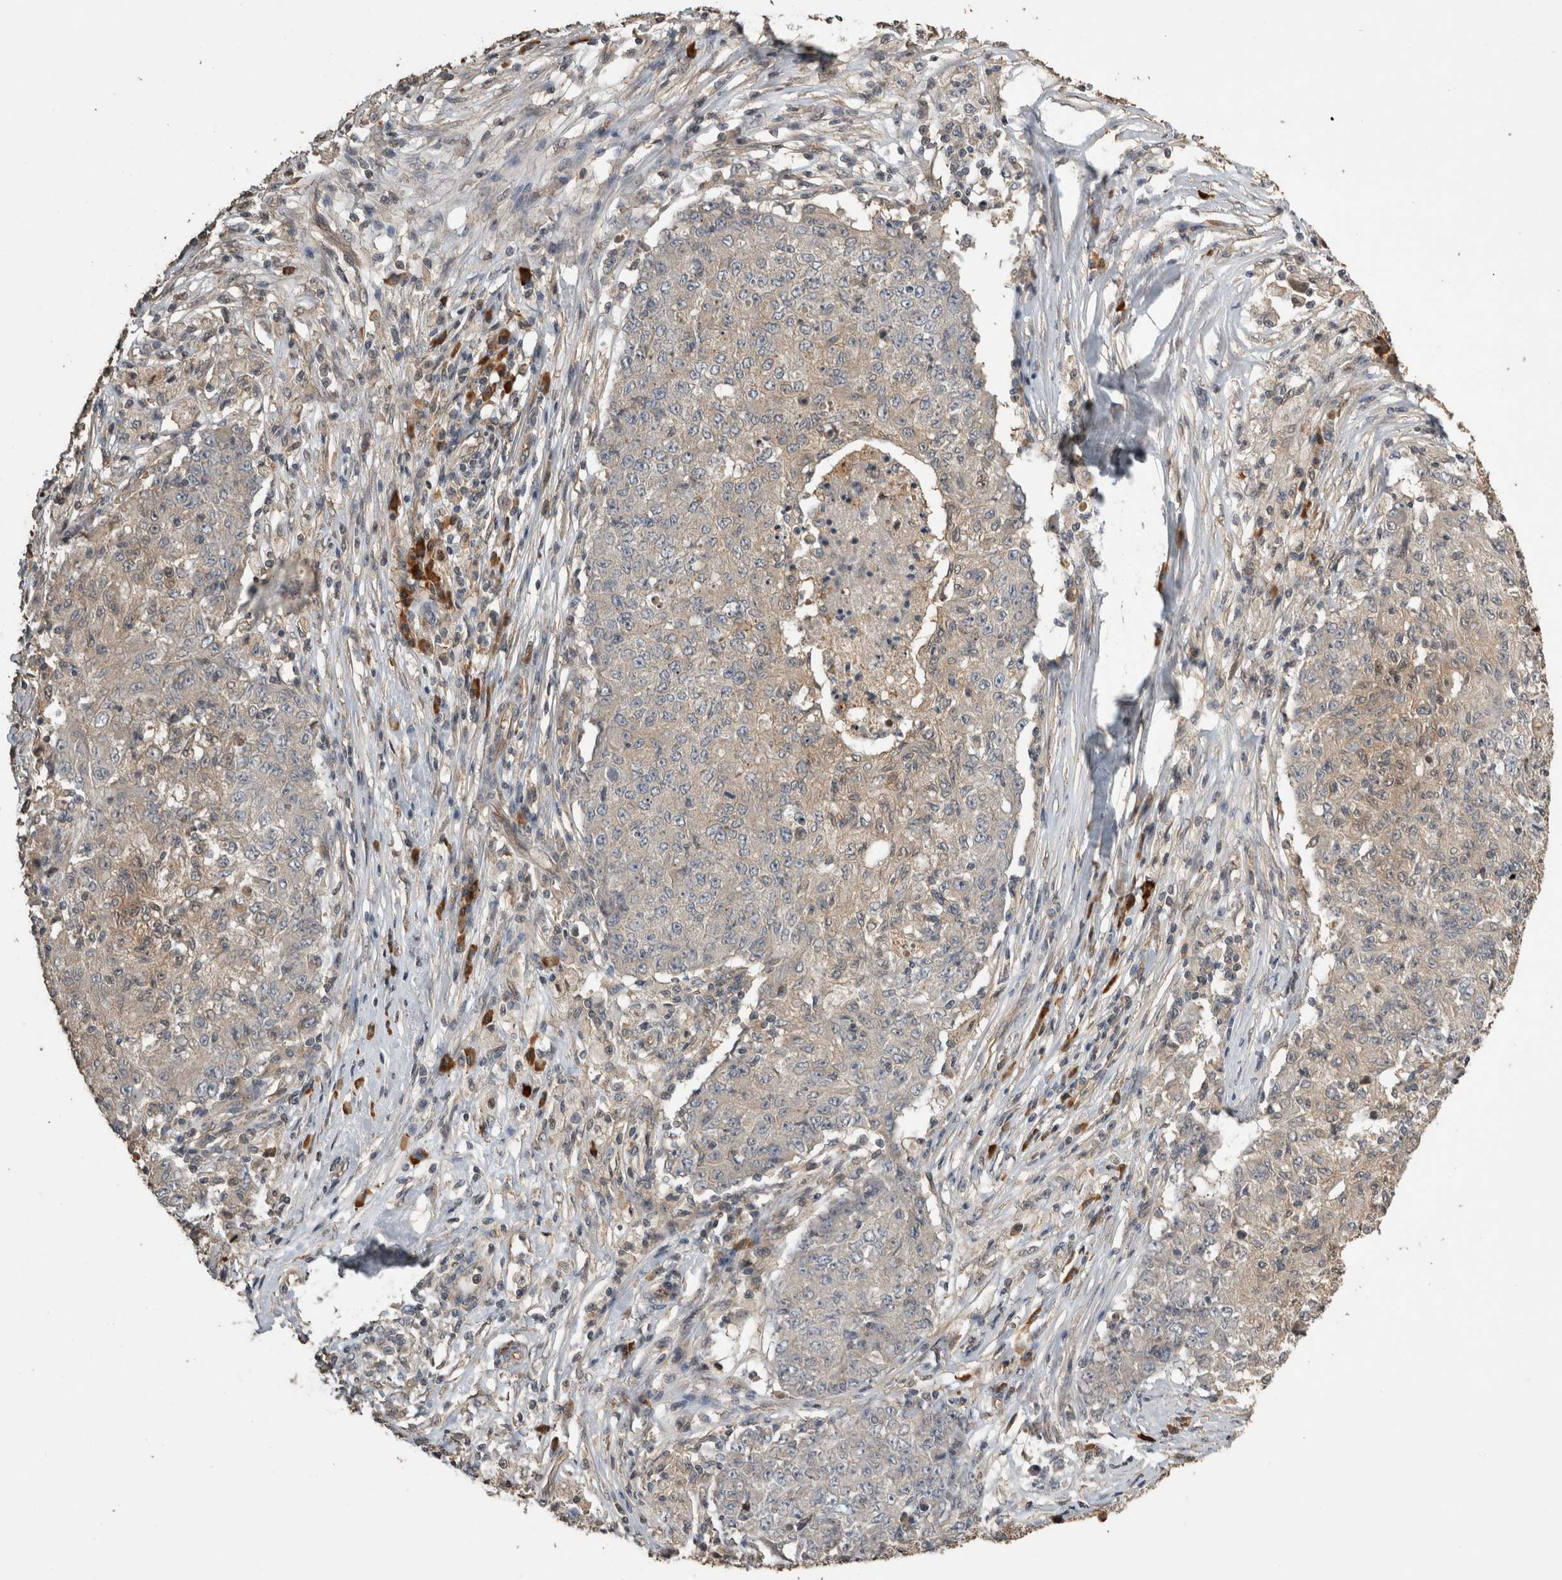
{"staining": {"intensity": "weak", "quantity": "<25%", "location": "cytoplasmic/membranous"}, "tissue": "ovarian cancer", "cell_type": "Tumor cells", "image_type": "cancer", "snomed": [{"axis": "morphology", "description": "Carcinoma, endometroid"}, {"axis": "topography", "description": "Ovary"}], "caption": "Tumor cells show no significant positivity in ovarian endometroid carcinoma.", "gene": "RHPN1", "patient": {"sex": "female", "age": 42}}